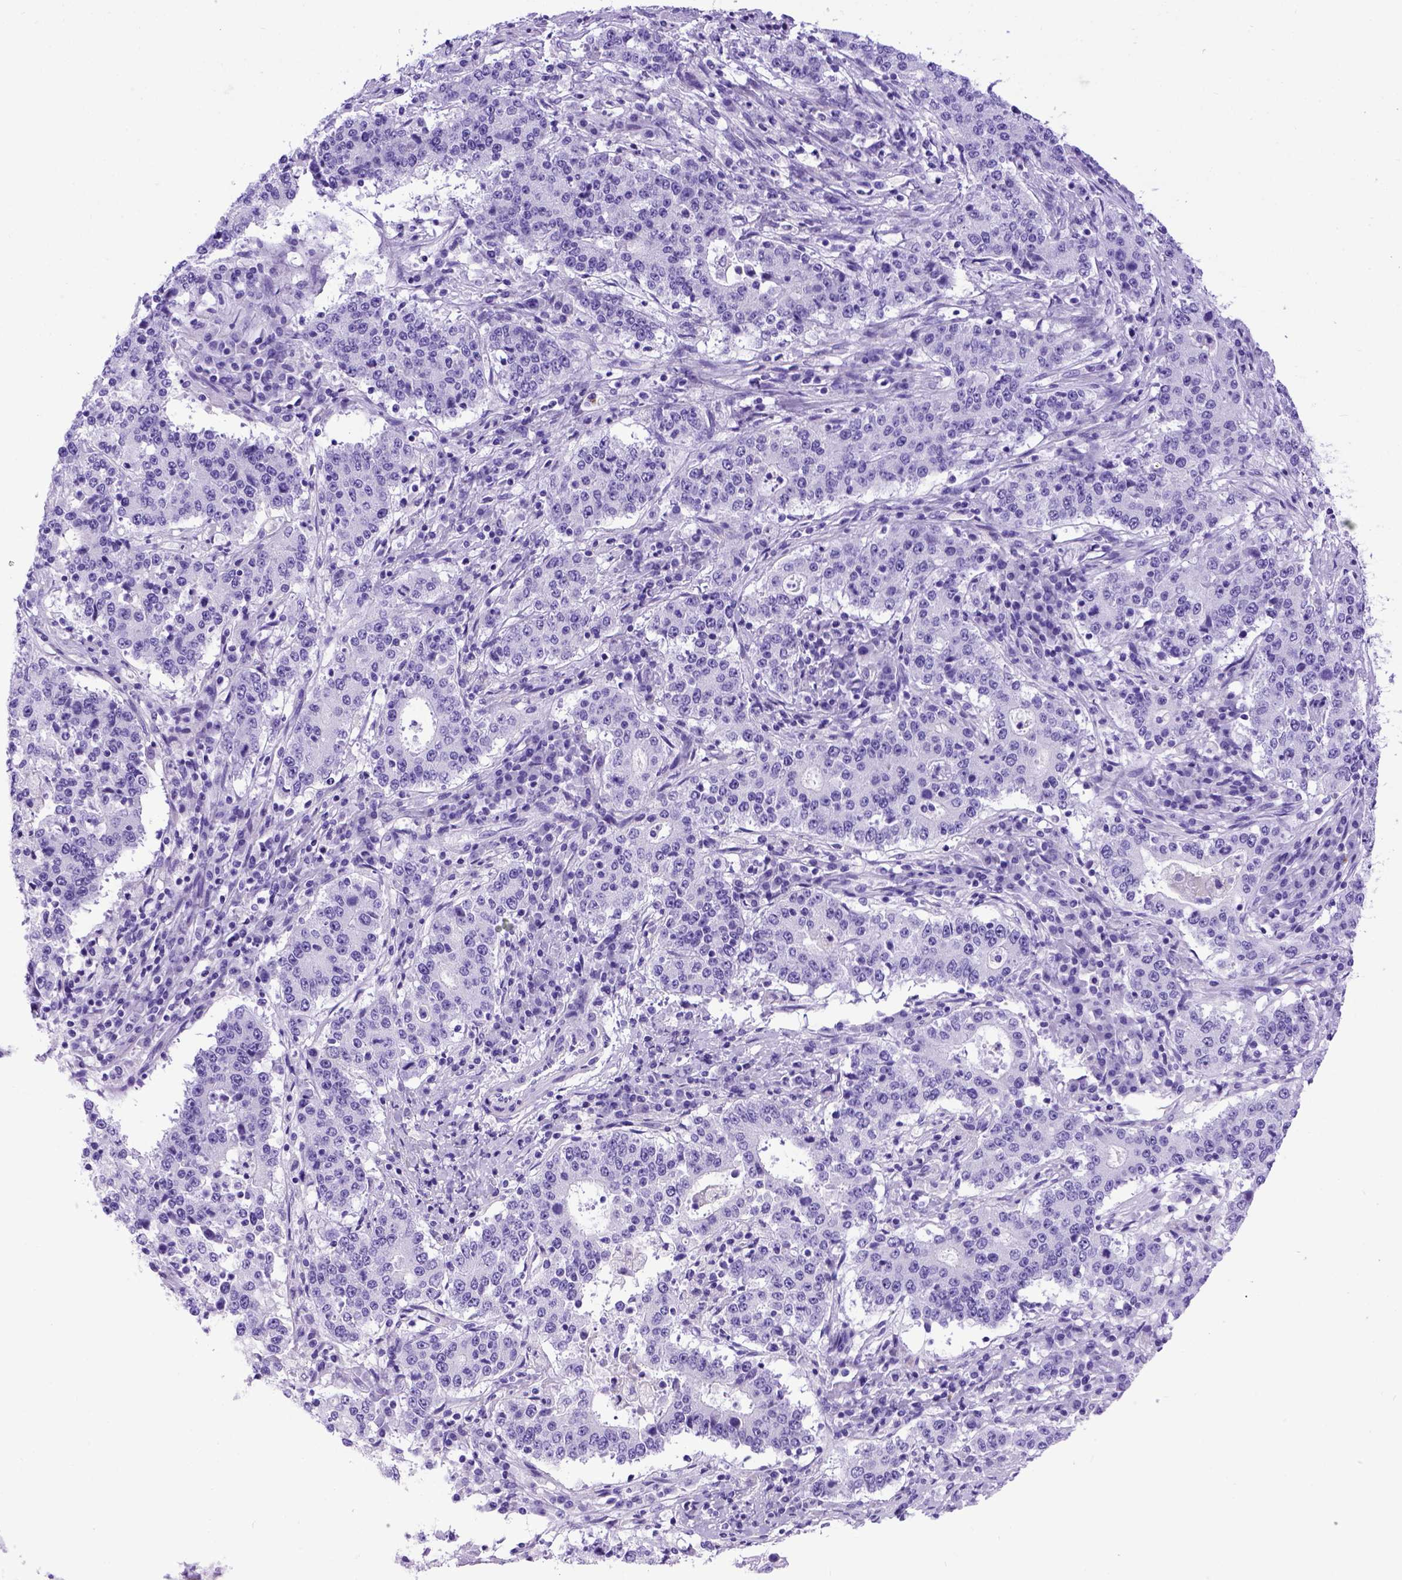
{"staining": {"intensity": "negative", "quantity": "none", "location": "none"}, "tissue": "stomach cancer", "cell_type": "Tumor cells", "image_type": "cancer", "snomed": [{"axis": "morphology", "description": "Adenocarcinoma, NOS"}, {"axis": "topography", "description": "Stomach"}], "caption": "This is an IHC micrograph of human stomach adenocarcinoma. There is no positivity in tumor cells.", "gene": "MEOX2", "patient": {"sex": "male", "age": 59}}